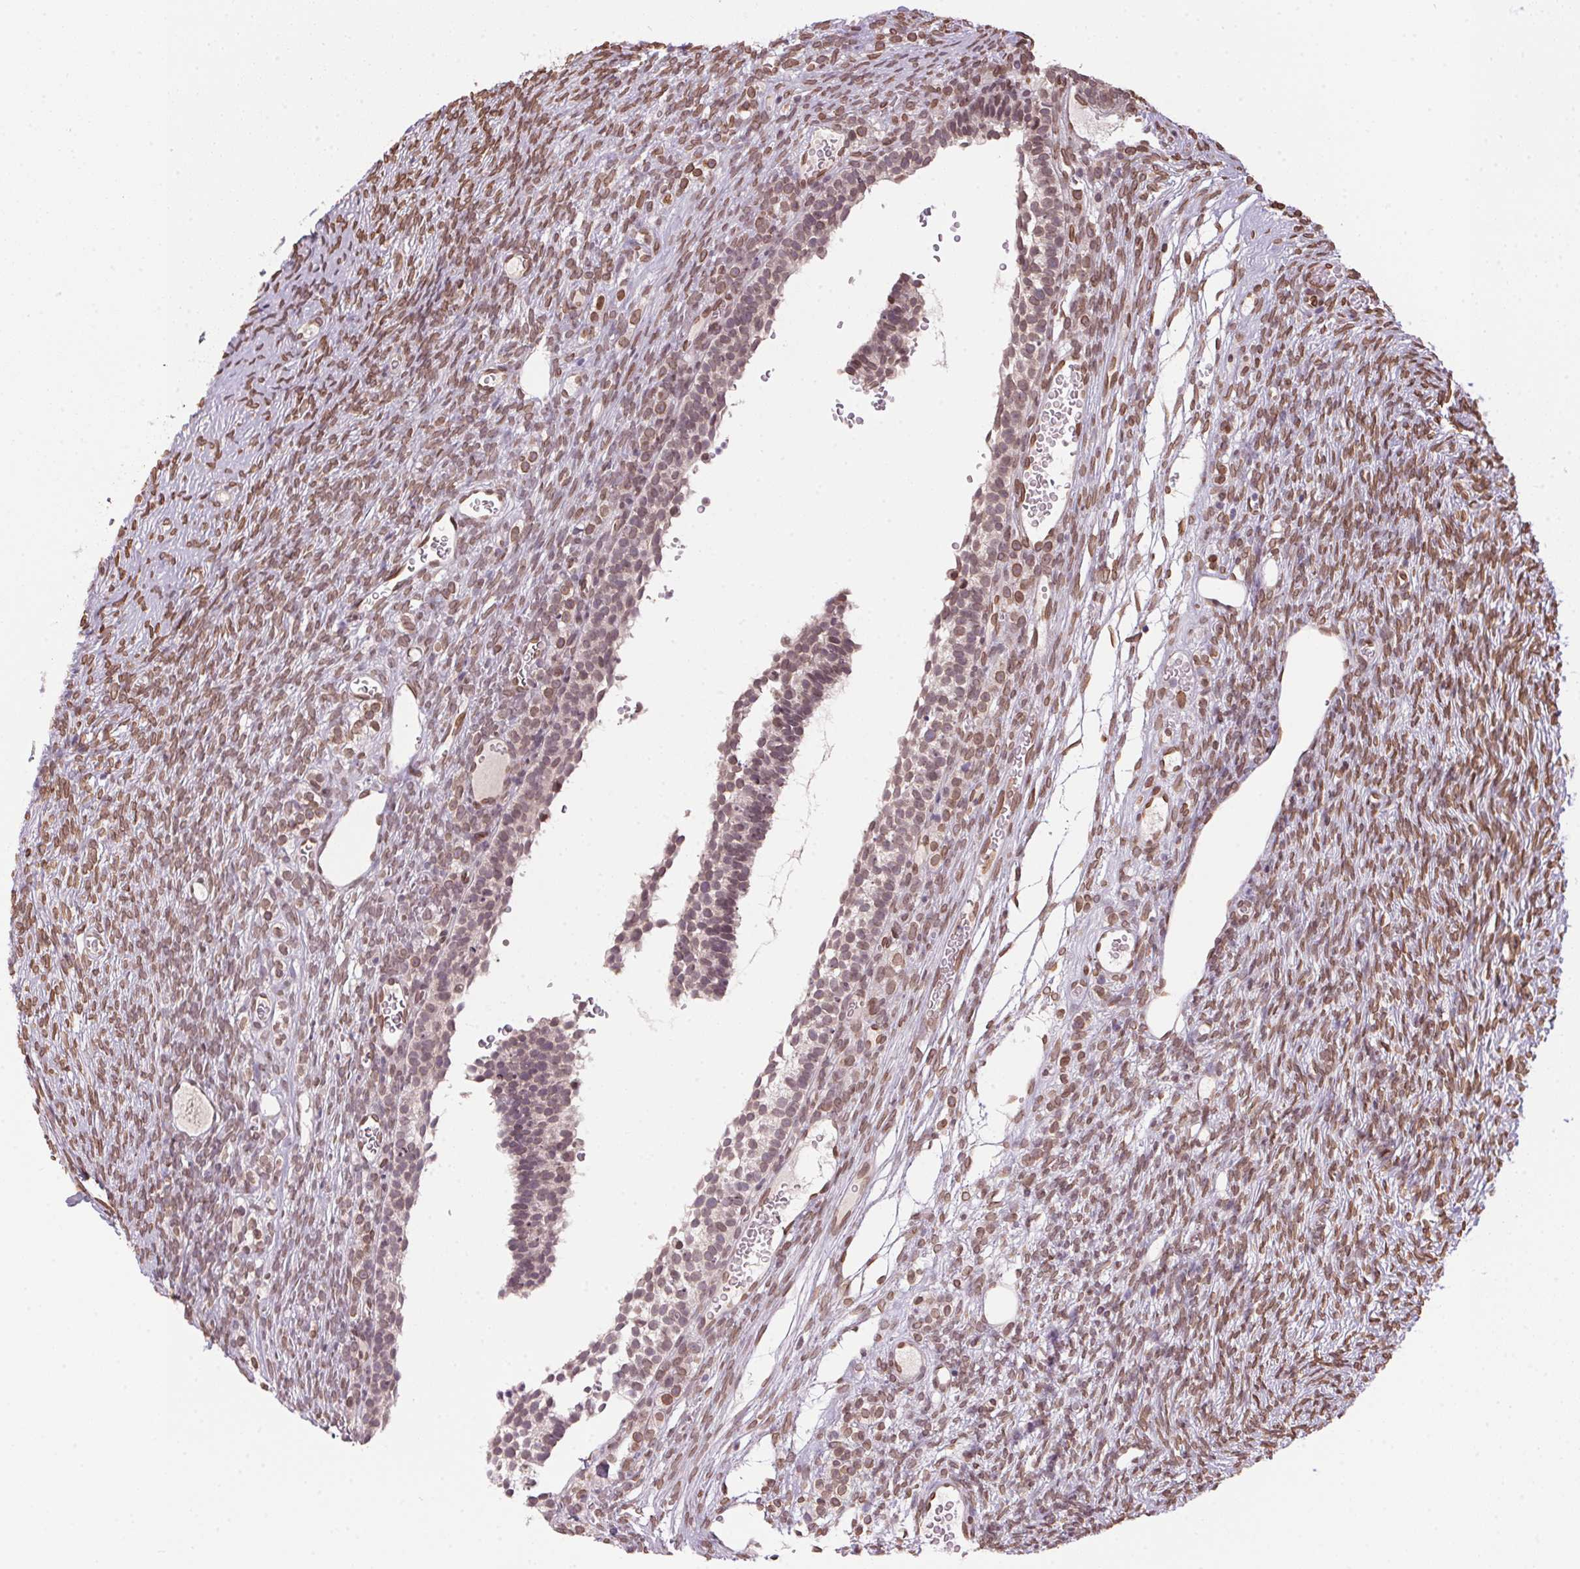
{"staining": {"intensity": "moderate", "quantity": ">75%", "location": "nuclear"}, "tissue": "ovary", "cell_type": "Ovarian stroma cells", "image_type": "normal", "snomed": [{"axis": "morphology", "description": "Normal tissue, NOS"}, {"axis": "topography", "description": "Ovary"}], "caption": "Immunohistochemistry (DAB (3,3'-diaminobenzidine)) staining of benign ovary shows moderate nuclear protein staining in about >75% of ovarian stroma cells.", "gene": "TMEM175", "patient": {"sex": "female", "age": 34}}